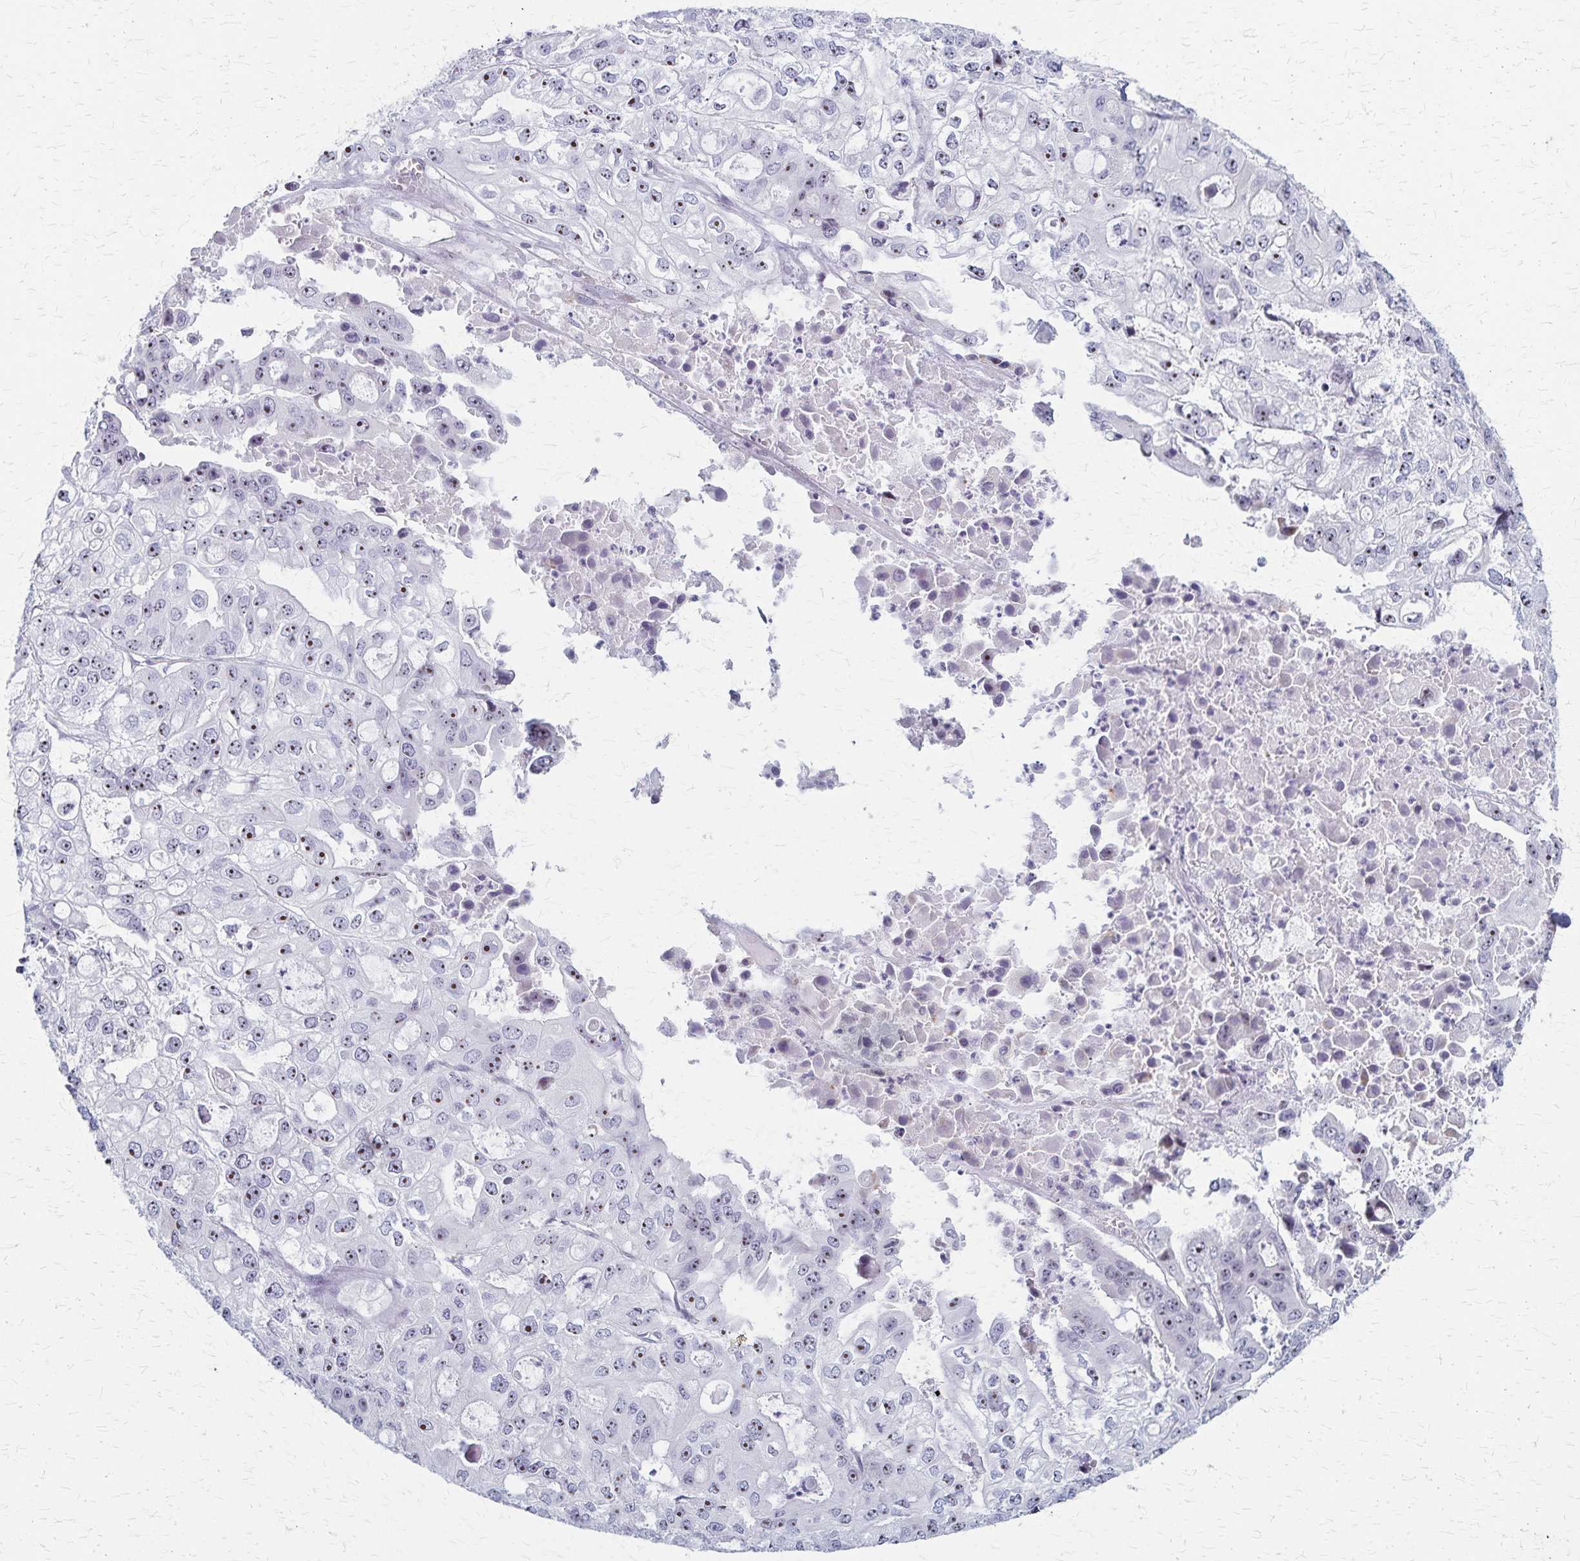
{"staining": {"intensity": "moderate", "quantity": "25%-75%", "location": "nuclear"}, "tissue": "ovarian cancer", "cell_type": "Tumor cells", "image_type": "cancer", "snomed": [{"axis": "morphology", "description": "Cystadenocarcinoma, serous, NOS"}, {"axis": "topography", "description": "Ovary"}], "caption": "Human ovarian cancer (serous cystadenocarcinoma) stained for a protein (brown) exhibits moderate nuclear positive expression in approximately 25%-75% of tumor cells.", "gene": "DLK2", "patient": {"sex": "female", "age": 56}}